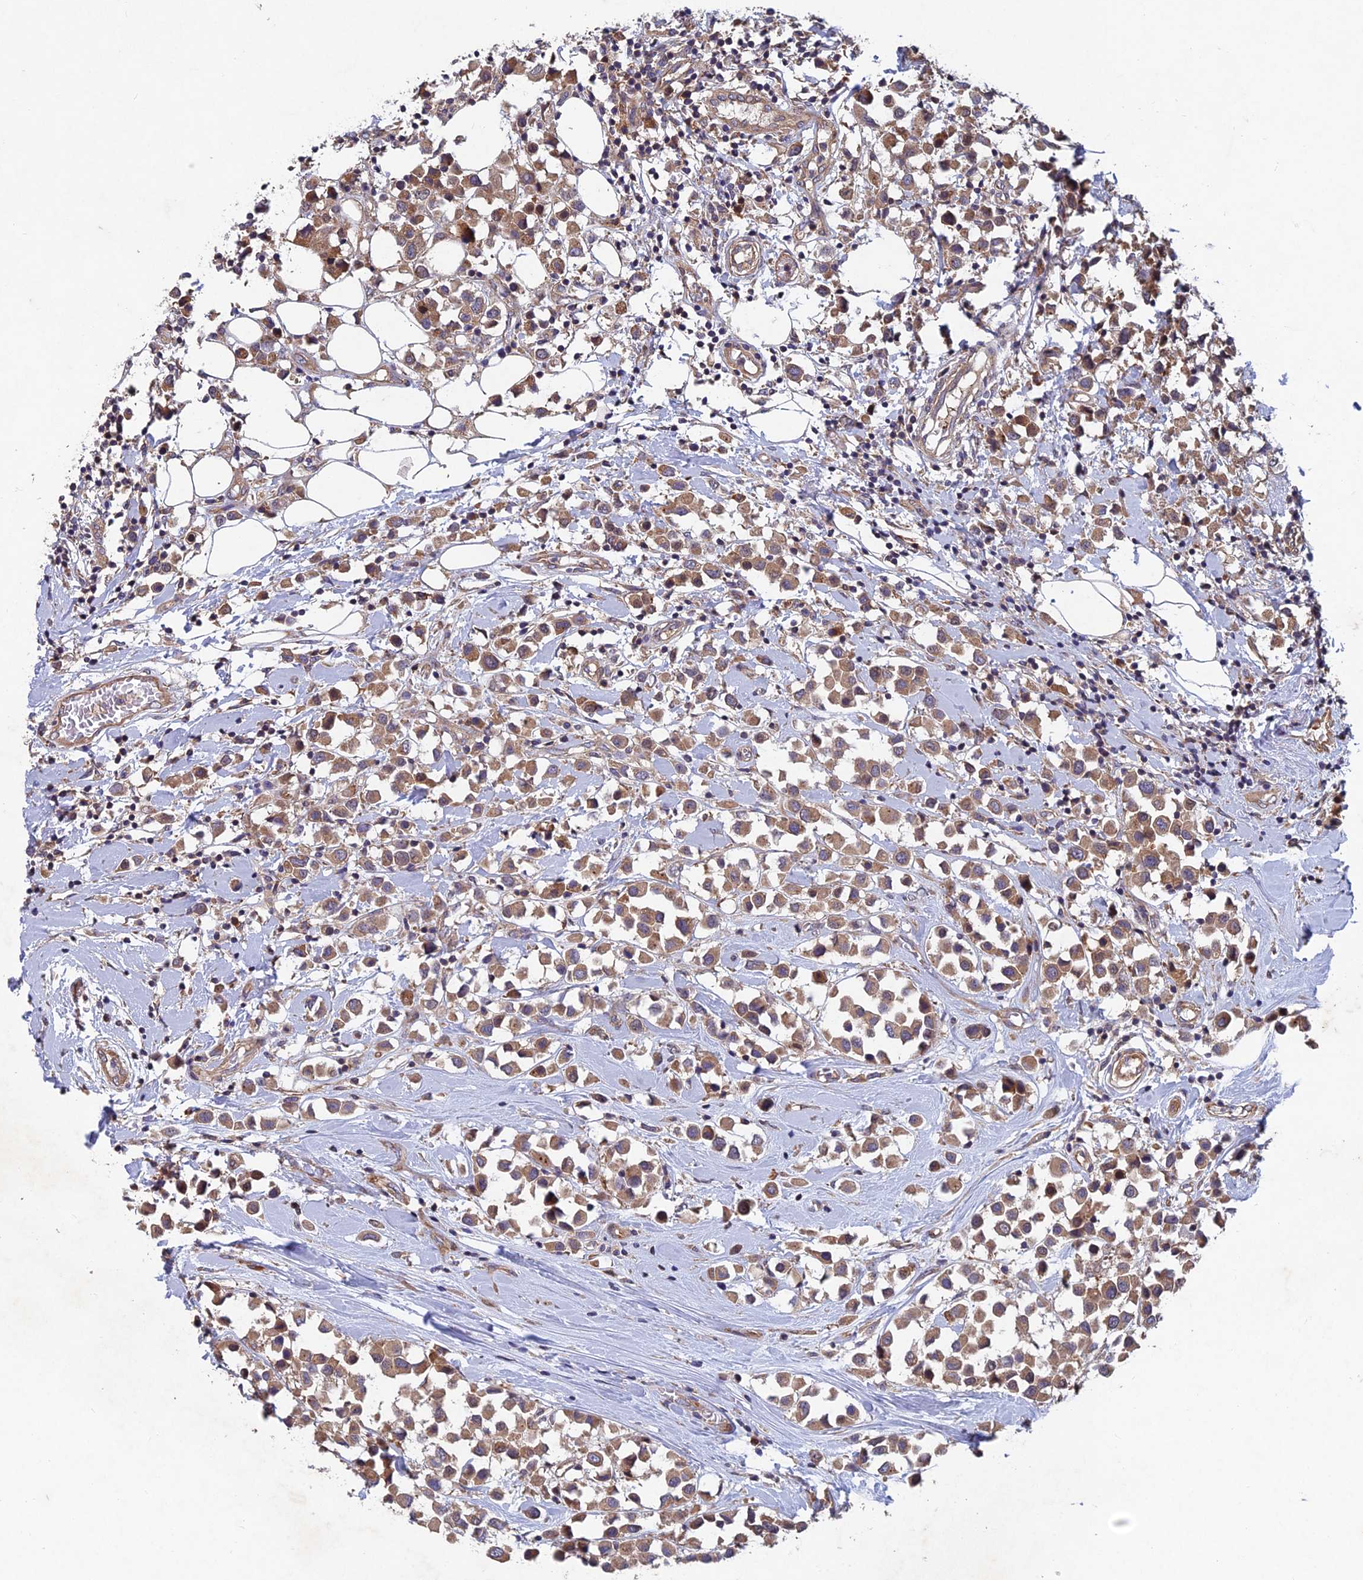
{"staining": {"intensity": "moderate", "quantity": ">75%", "location": "cytoplasmic/membranous"}, "tissue": "breast cancer", "cell_type": "Tumor cells", "image_type": "cancer", "snomed": [{"axis": "morphology", "description": "Duct carcinoma"}, {"axis": "topography", "description": "Breast"}], "caption": "Protein analysis of invasive ductal carcinoma (breast) tissue demonstrates moderate cytoplasmic/membranous staining in about >75% of tumor cells. The staining was performed using DAB to visualize the protein expression in brown, while the nuclei were stained in blue with hematoxylin (Magnification: 20x).", "gene": "NCAPG", "patient": {"sex": "female", "age": 61}}